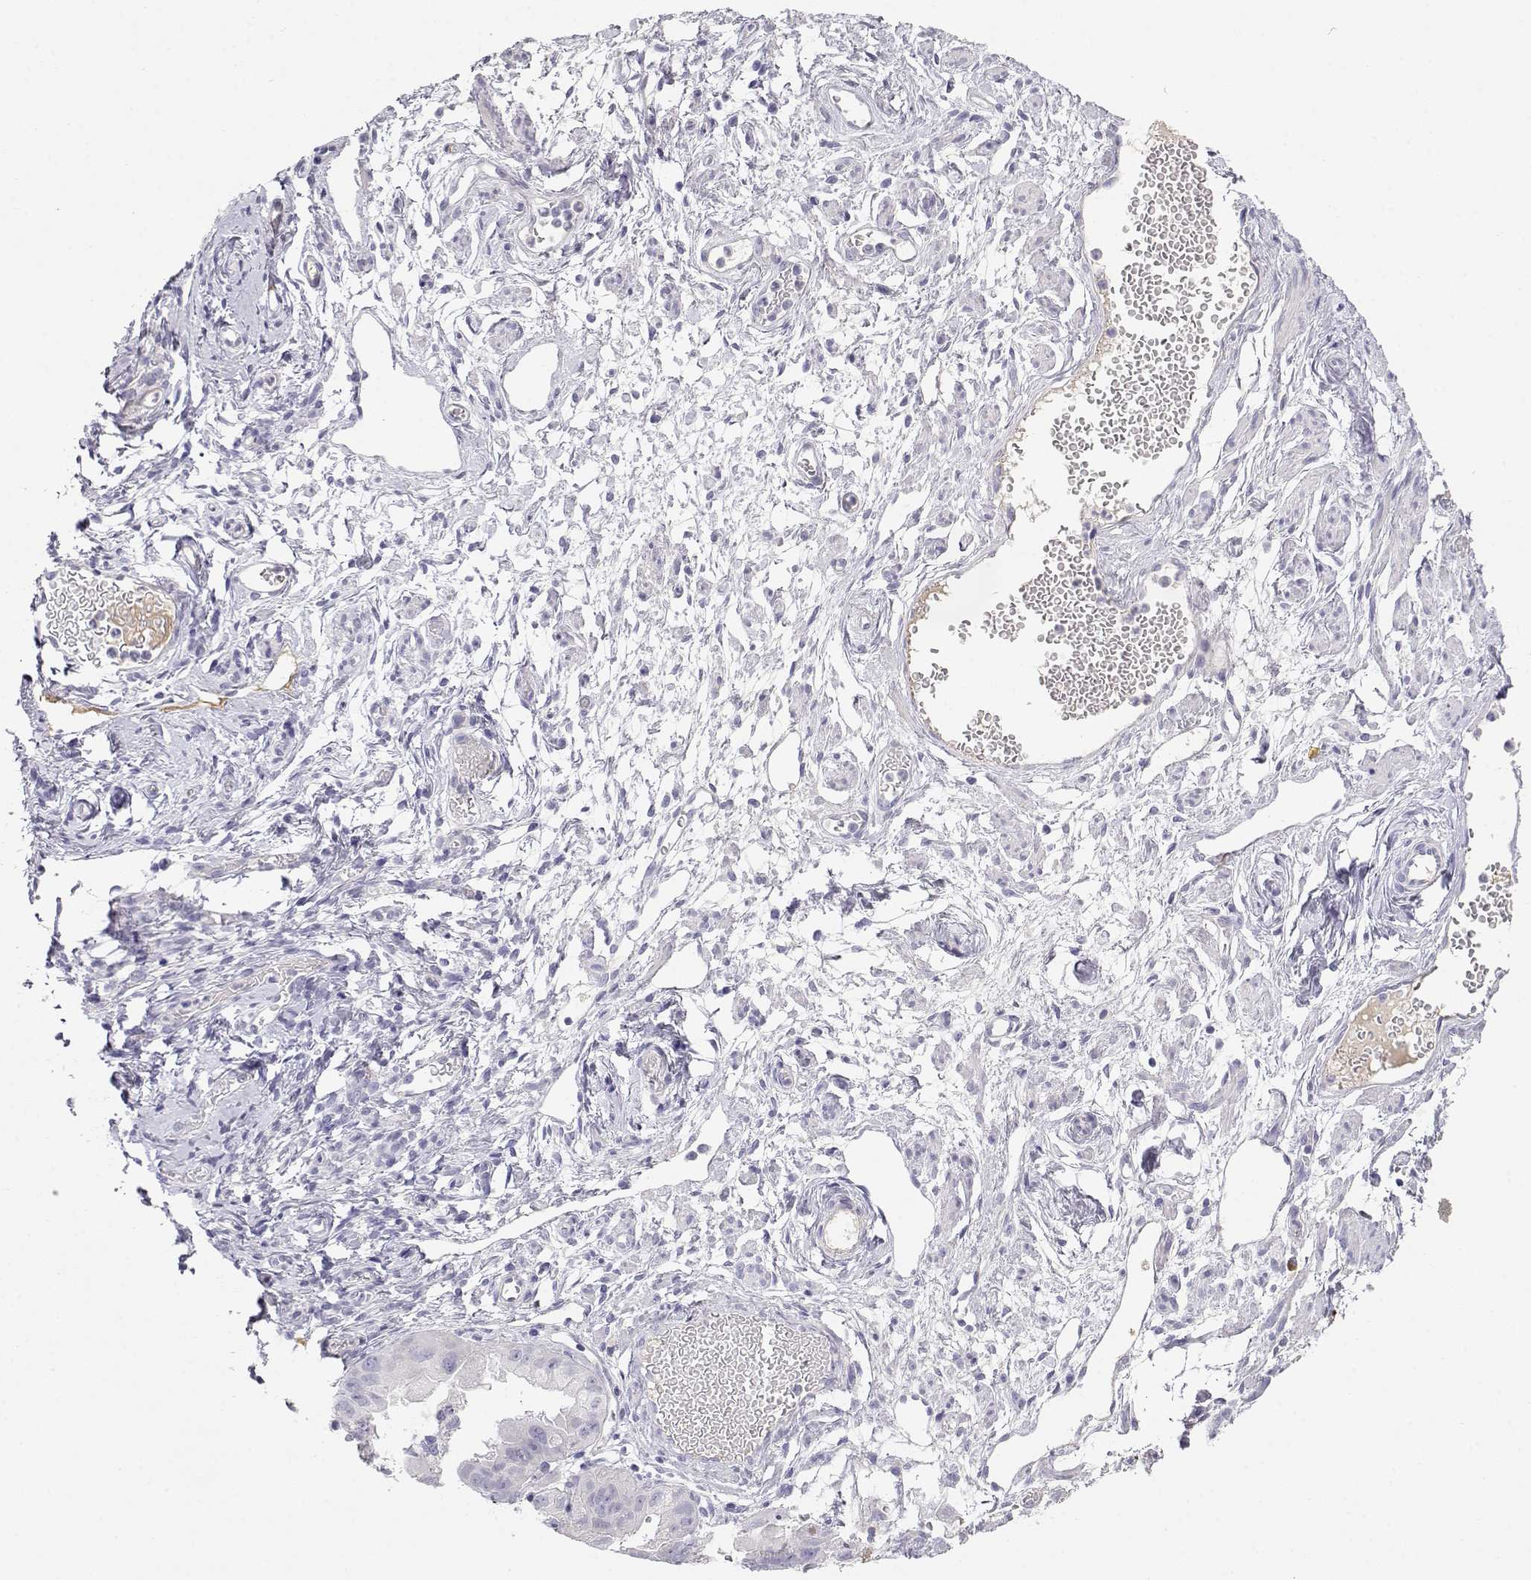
{"staining": {"intensity": "negative", "quantity": "none", "location": "none"}, "tissue": "ovarian cancer", "cell_type": "Tumor cells", "image_type": "cancer", "snomed": [{"axis": "morphology", "description": "Carcinoma, endometroid"}, {"axis": "topography", "description": "Ovary"}], "caption": "Ovarian cancer (endometroid carcinoma) was stained to show a protein in brown. There is no significant expression in tumor cells.", "gene": "CDHR1", "patient": {"sex": "female", "age": 85}}